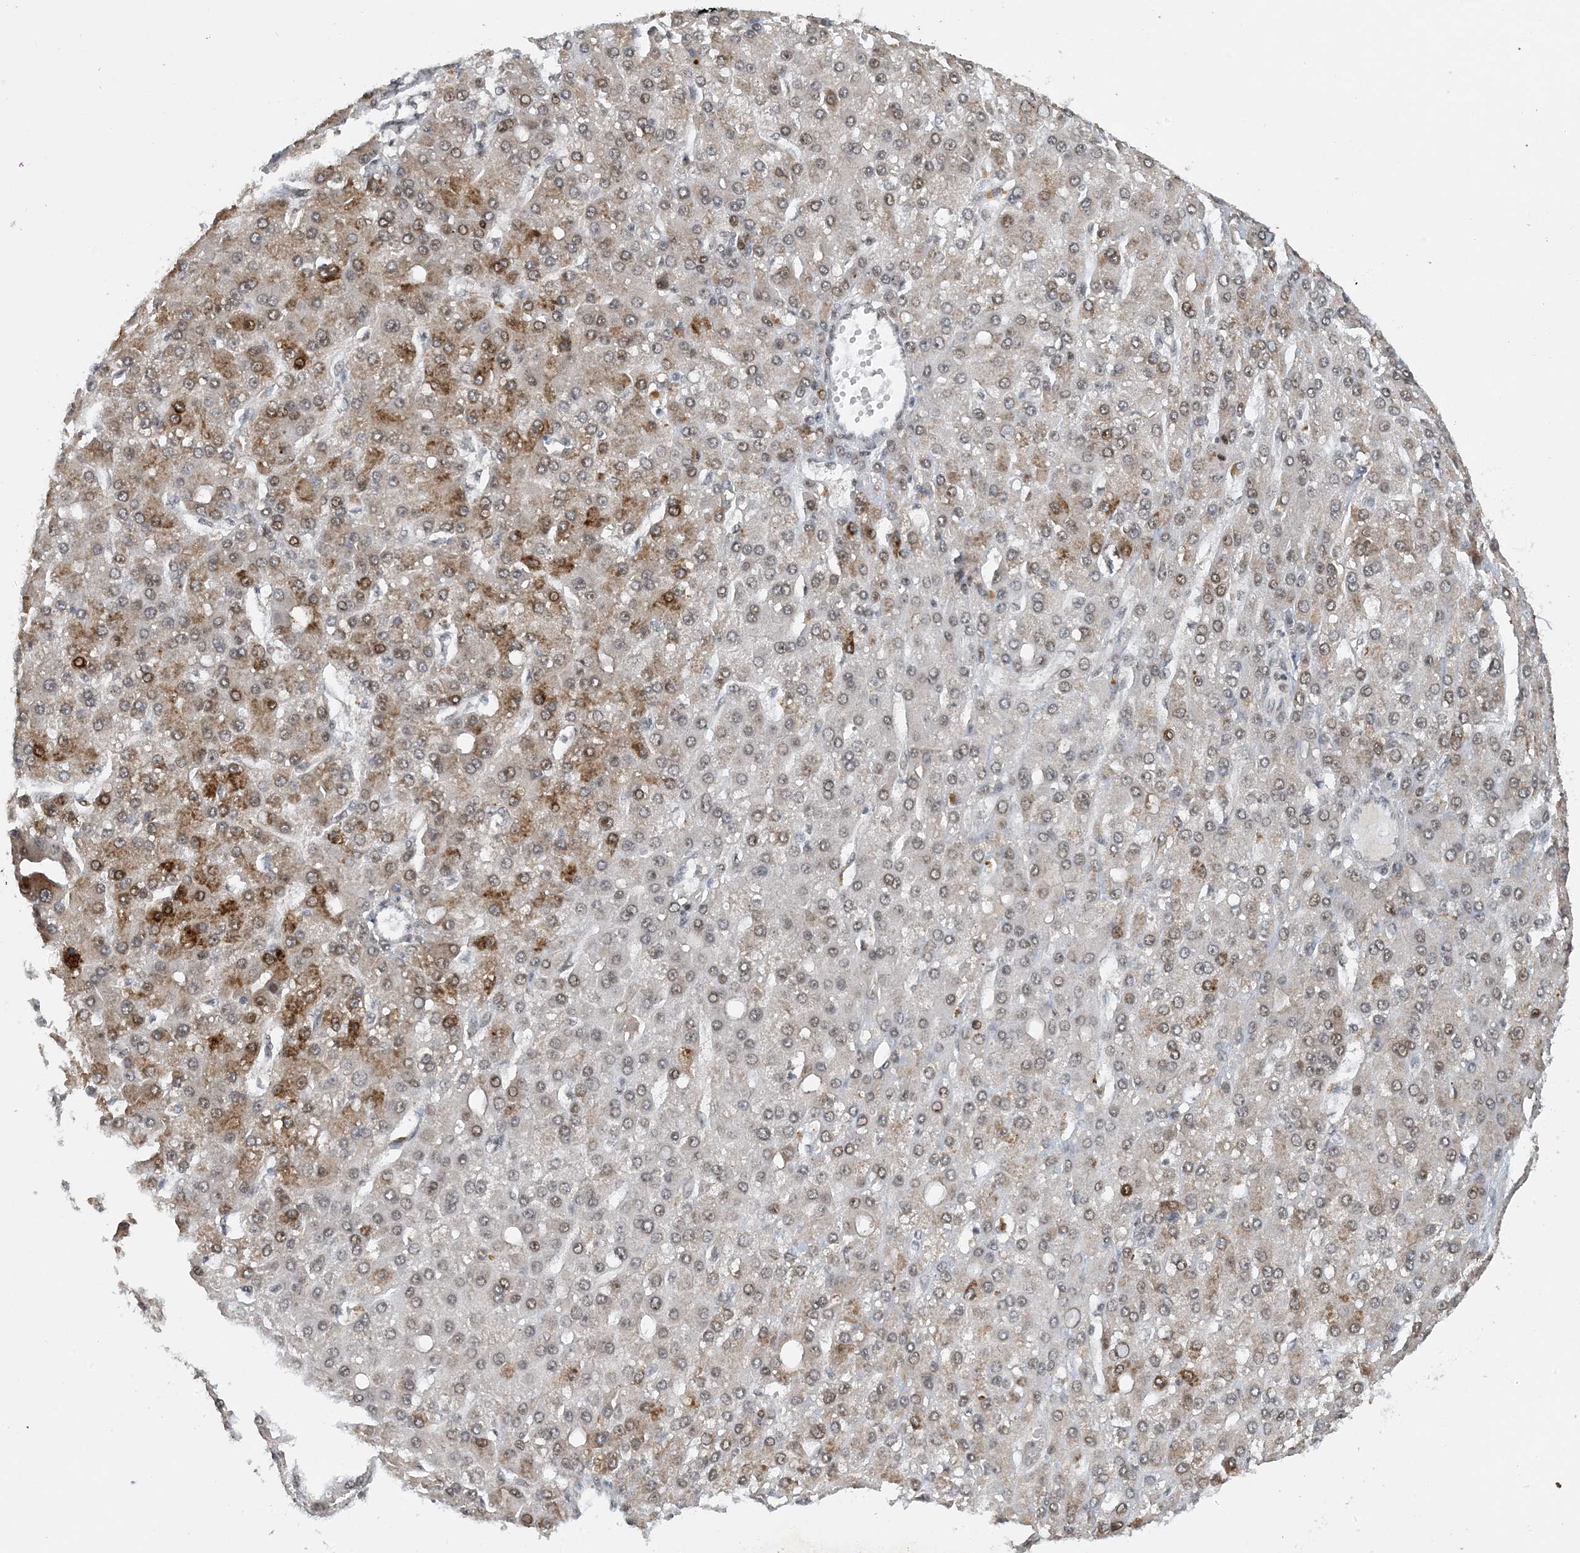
{"staining": {"intensity": "moderate", "quantity": "25%-75%", "location": "cytoplasmic/membranous"}, "tissue": "liver cancer", "cell_type": "Tumor cells", "image_type": "cancer", "snomed": [{"axis": "morphology", "description": "Carcinoma, Hepatocellular, NOS"}, {"axis": "topography", "description": "Liver"}], "caption": "The photomicrograph demonstrates a brown stain indicating the presence of a protein in the cytoplasmic/membranous of tumor cells in liver cancer.", "gene": "ACYP2", "patient": {"sex": "male", "age": 67}}